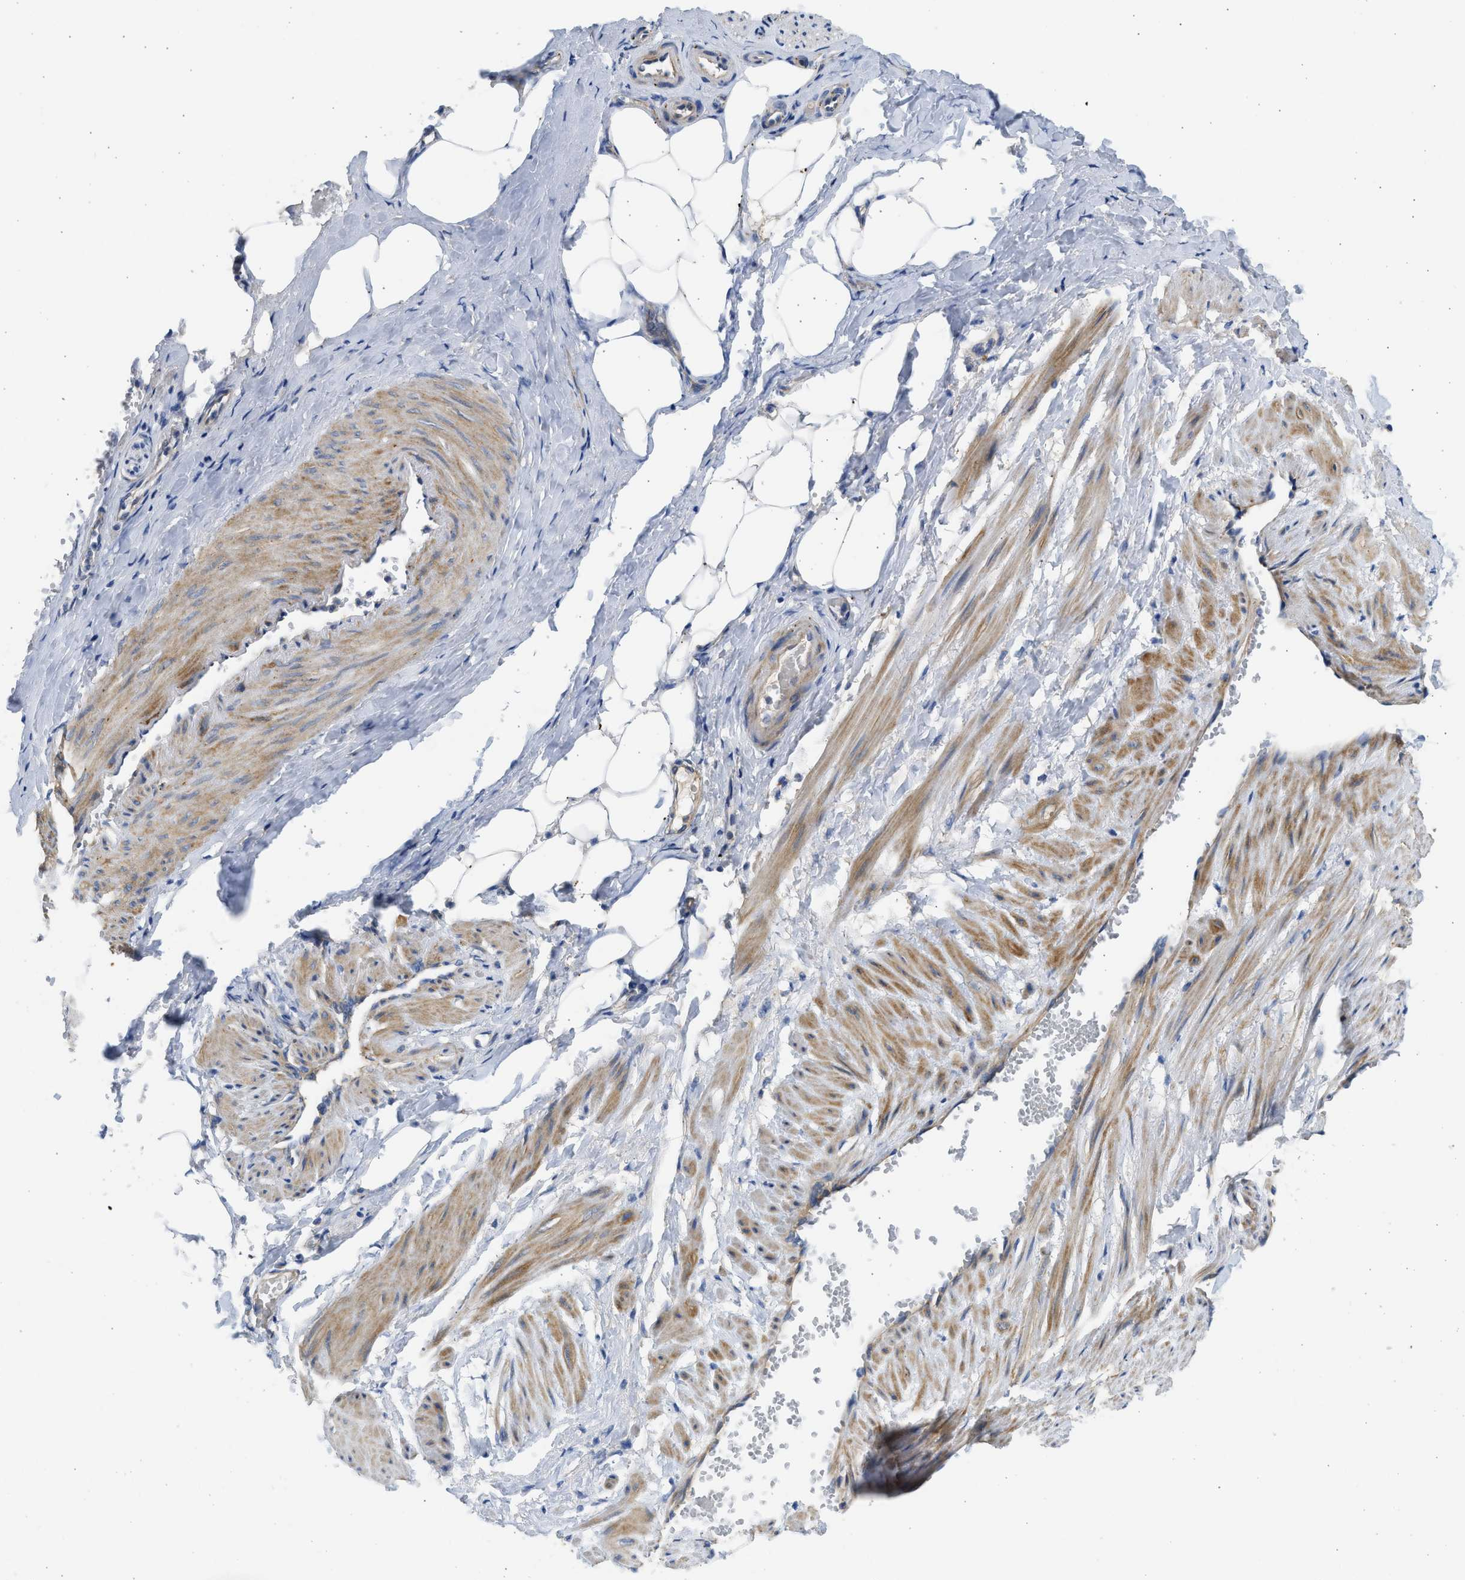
{"staining": {"intensity": "negative", "quantity": "none", "location": "none"}, "tissue": "adipose tissue", "cell_type": "Adipocytes", "image_type": "normal", "snomed": [{"axis": "morphology", "description": "Normal tissue, NOS"}, {"axis": "topography", "description": "Soft tissue"}, {"axis": "topography", "description": "Vascular tissue"}], "caption": "This is a micrograph of IHC staining of benign adipose tissue, which shows no staining in adipocytes.", "gene": "CSRNP2", "patient": {"sex": "female", "age": 35}}